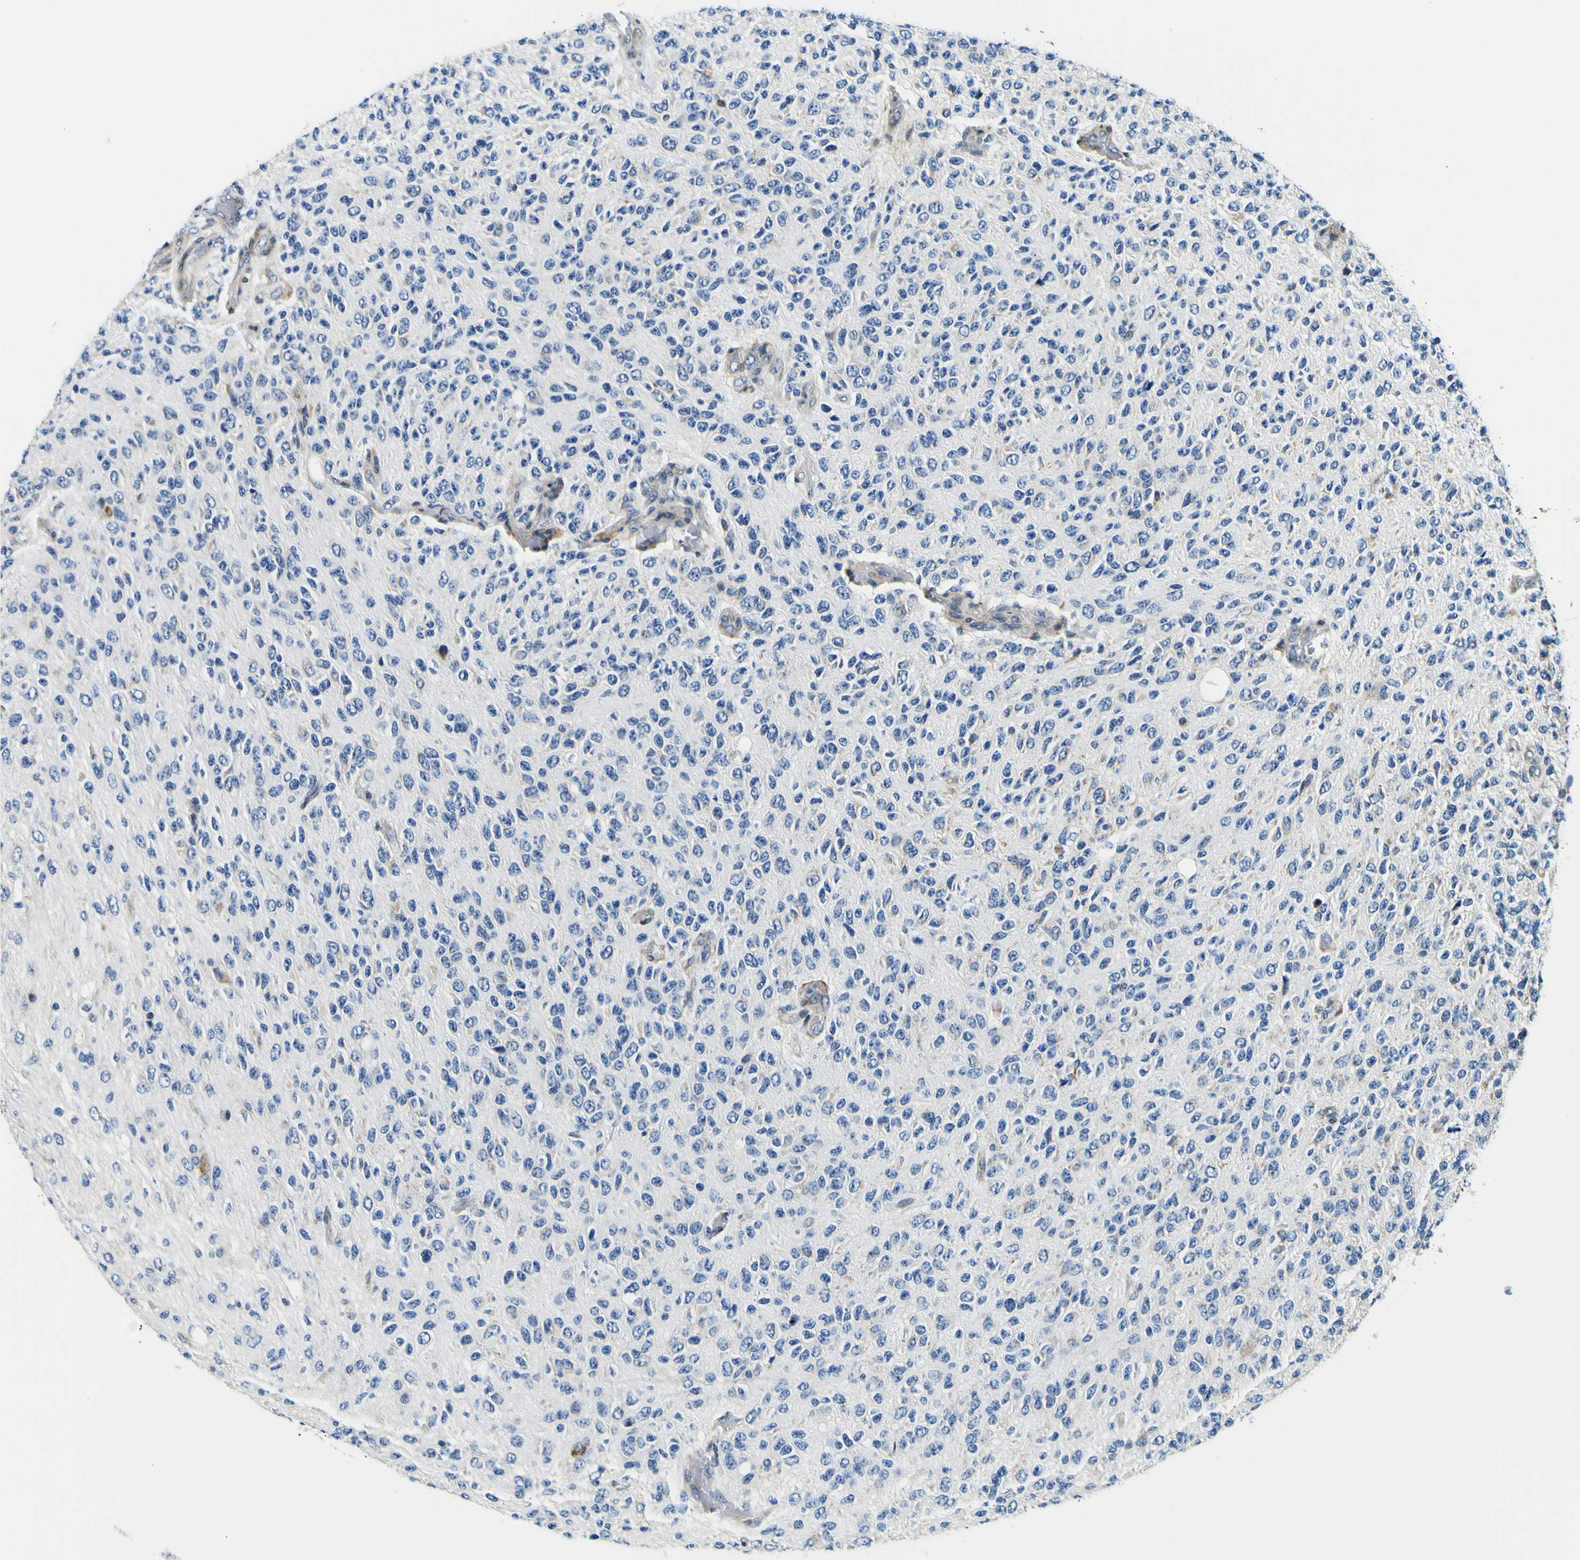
{"staining": {"intensity": "weak", "quantity": "<25%", "location": "cytoplasmic/membranous"}, "tissue": "glioma", "cell_type": "Tumor cells", "image_type": "cancer", "snomed": [{"axis": "morphology", "description": "Glioma, malignant, High grade"}, {"axis": "topography", "description": "pancreas cauda"}], "caption": "Histopathology image shows no protein positivity in tumor cells of glioma tissue.", "gene": "NLRP3", "patient": {"sex": "male", "age": 60}}